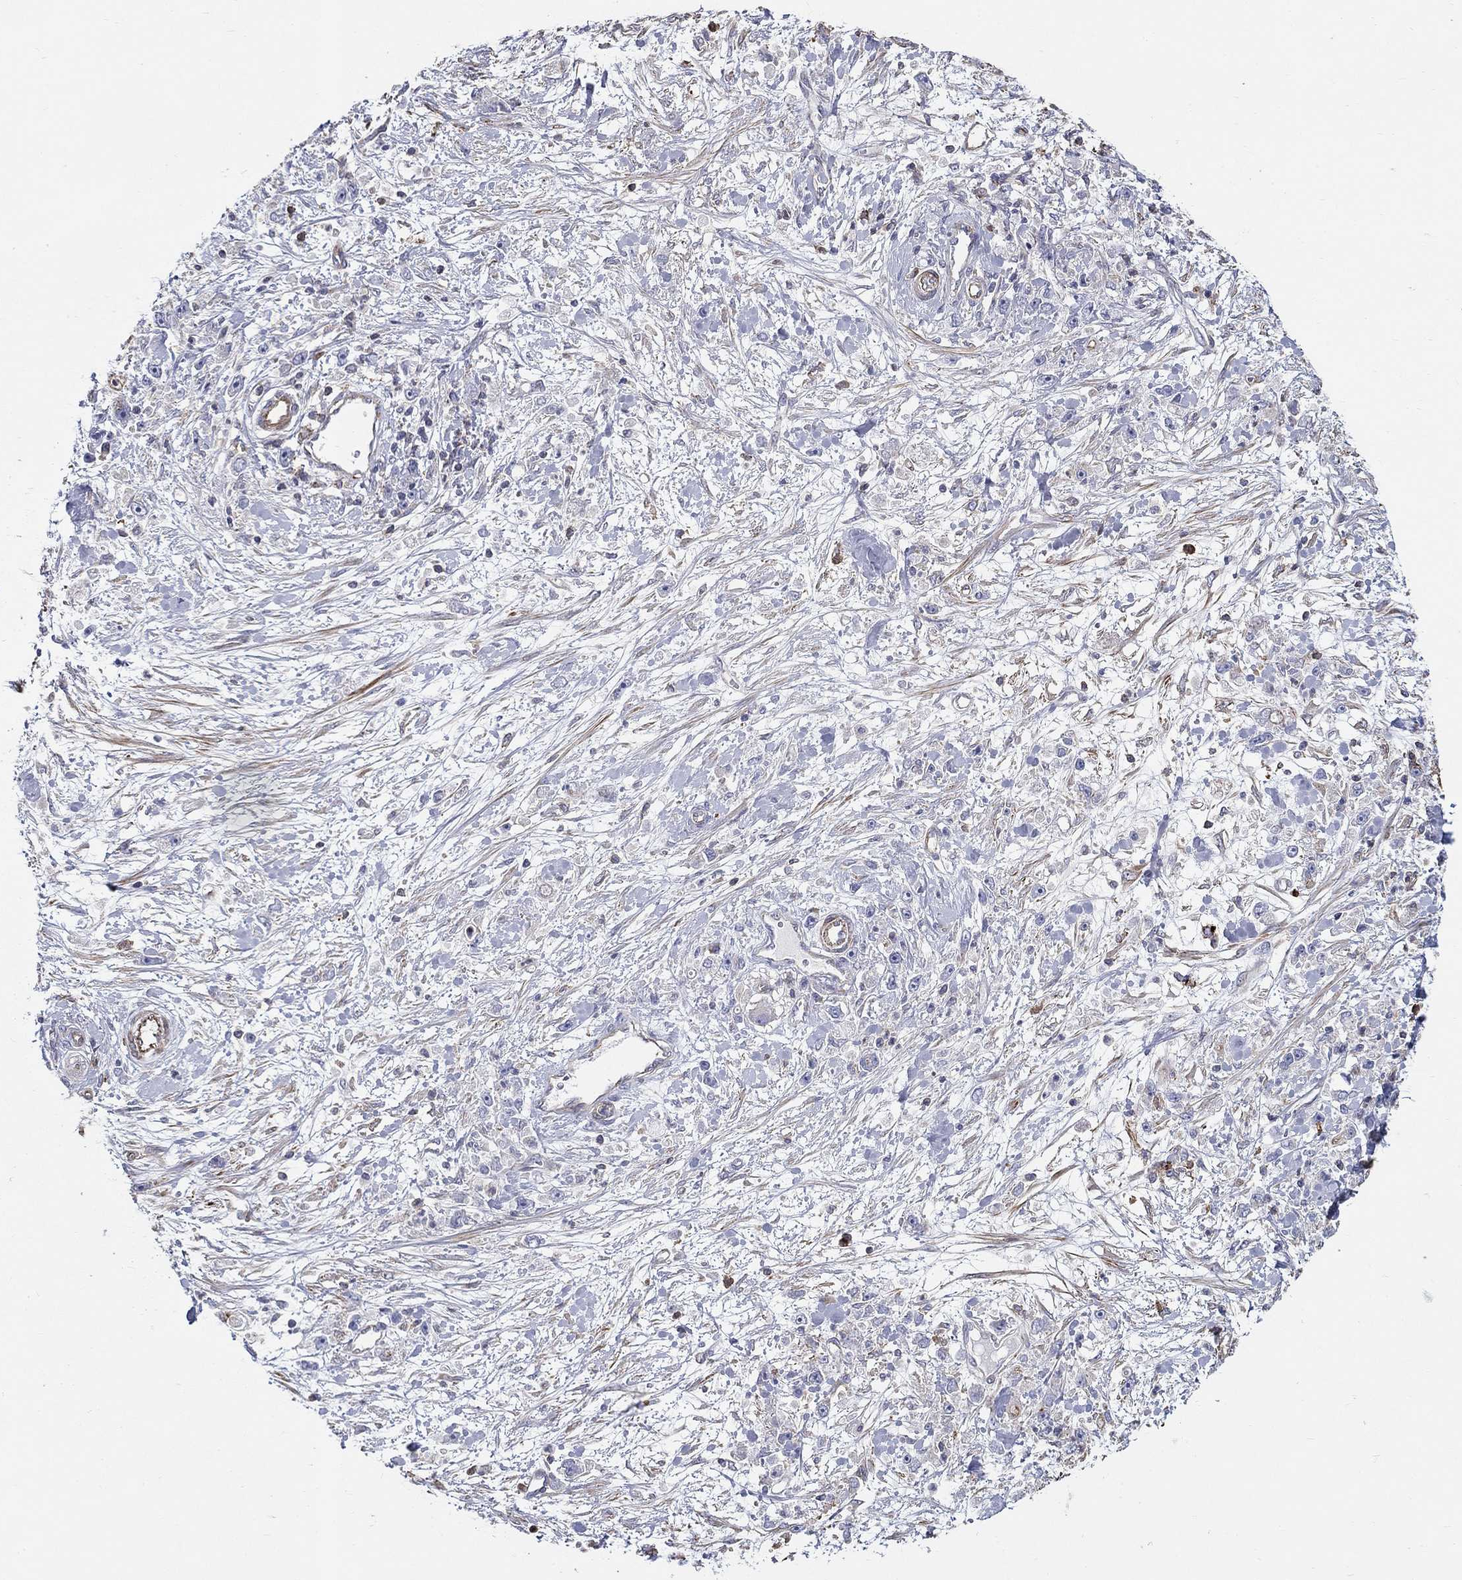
{"staining": {"intensity": "negative", "quantity": "none", "location": "none"}, "tissue": "stomach cancer", "cell_type": "Tumor cells", "image_type": "cancer", "snomed": [{"axis": "morphology", "description": "Adenocarcinoma, NOS"}, {"axis": "topography", "description": "Stomach"}], "caption": "Immunohistochemical staining of human adenocarcinoma (stomach) shows no significant staining in tumor cells.", "gene": "NPHP1", "patient": {"sex": "female", "age": 59}}